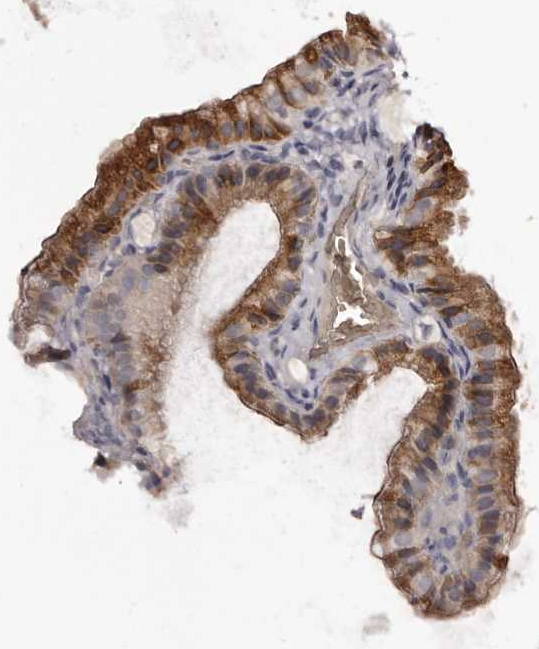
{"staining": {"intensity": "moderate", "quantity": ">75%", "location": "cytoplasmic/membranous"}, "tissue": "gallbladder", "cell_type": "Glandular cells", "image_type": "normal", "snomed": [{"axis": "morphology", "description": "Normal tissue, NOS"}, {"axis": "topography", "description": "Gallbladder"}], "caption": "Immunohistochemistry (IHC) of benign human gallbladder reveals medium levels of moderate cytoplasmic/membranous staining in approximately >75% of glandular cells.", "gene": "PIGX", "patient": {"sex": "male", "age": 38}}